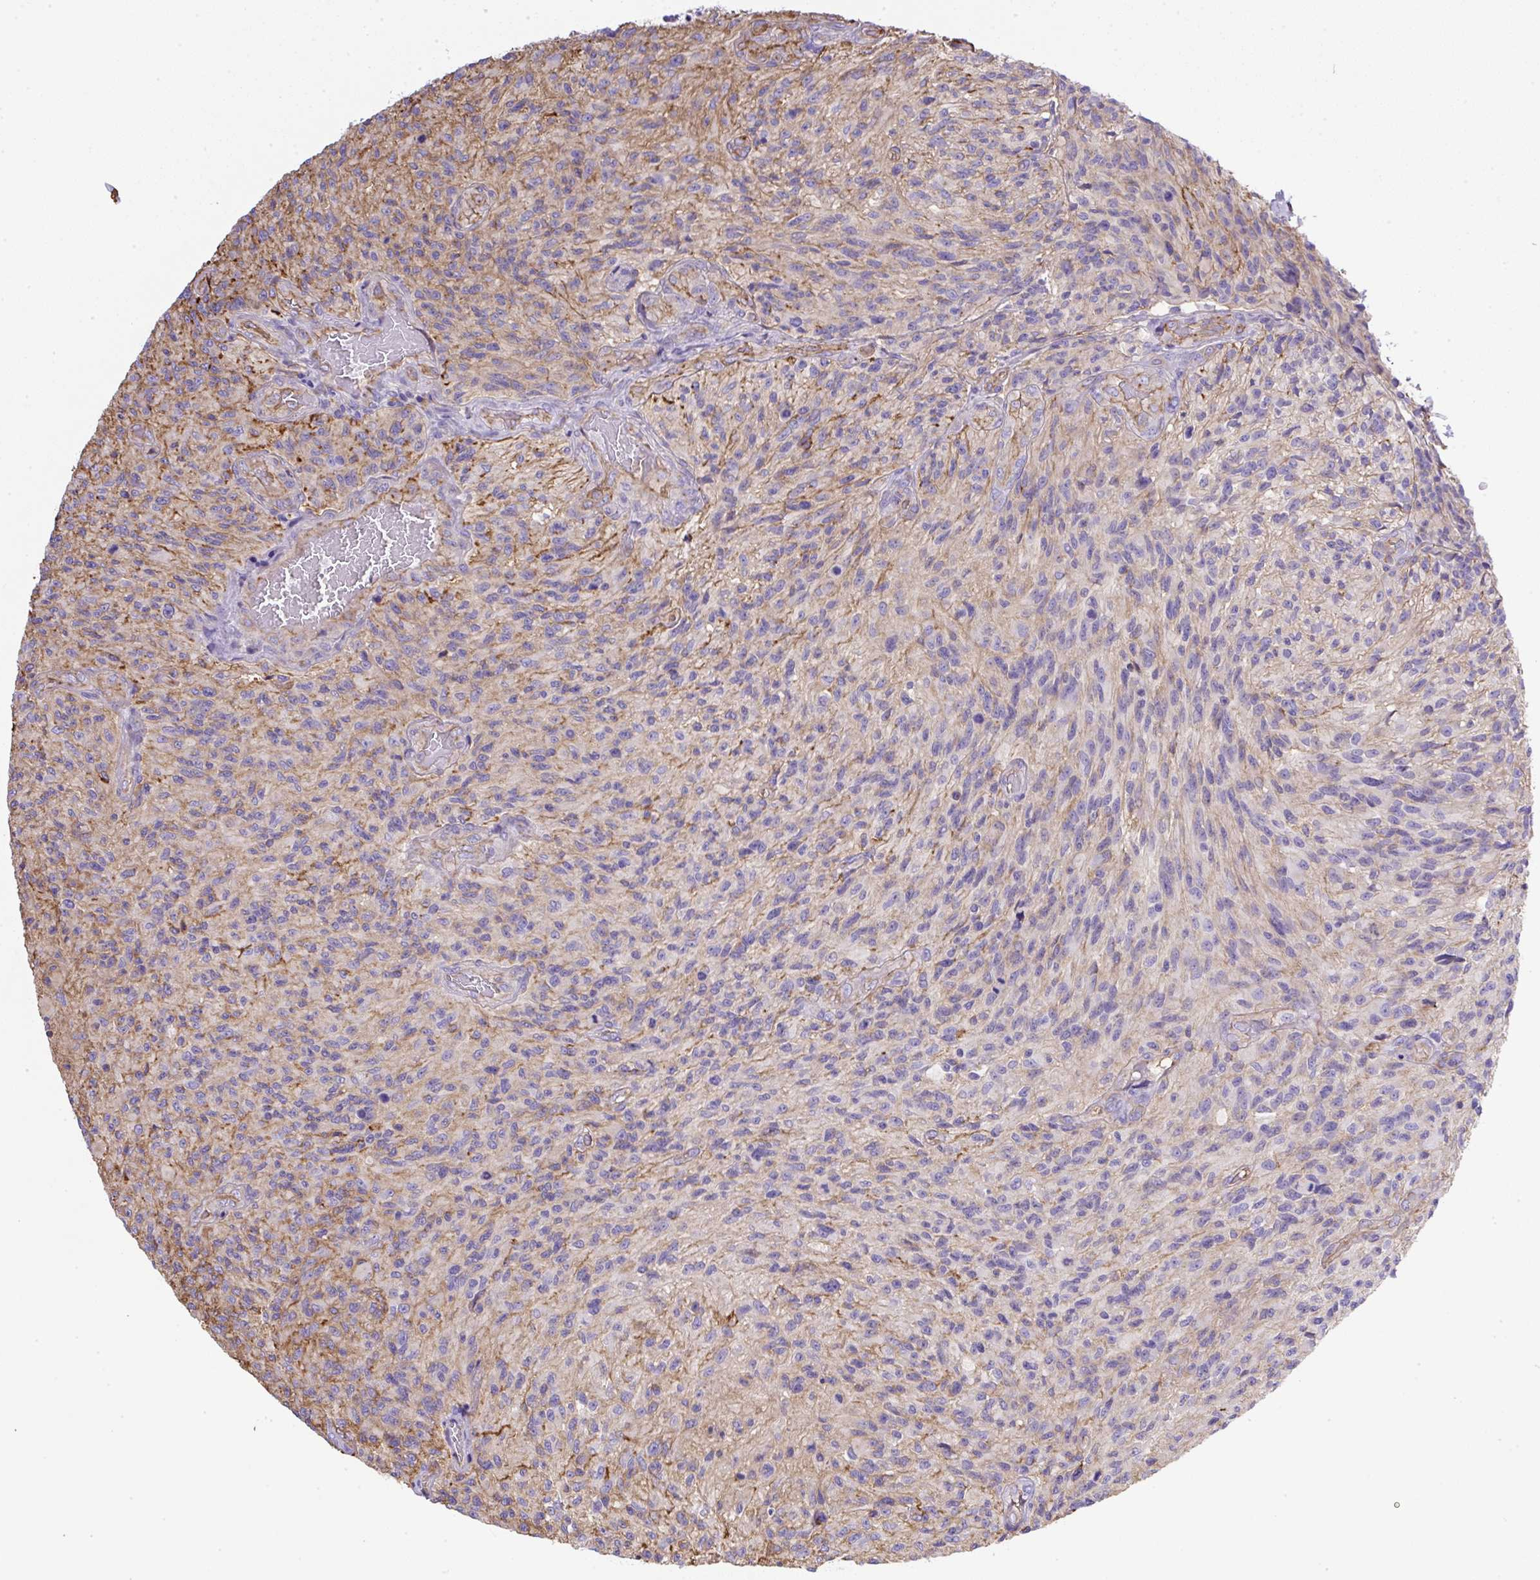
{"staining": {"intensity": "negative", "quantity": "none", "location": "none"}, "tissue": "glioma", "cell_type": "Tumor cells", "image_type": "cancer", "snomed": [{"axis": "morphology", "description": "Normal tissue, NOS"}, {"axis": "morphology", "description": "Glioma, malignant, High grade"}, {"axis": "topography", "description": "Cerebral cortex"}], "caption": "Immunohistochemistry (IHC) micrograph of human malignant glioma (high-grade) stained for a protein (brown), which shows no expression in tumor cells.", "gene": "MAGEB5", "patient": {"sex": "male", "age": 56}}